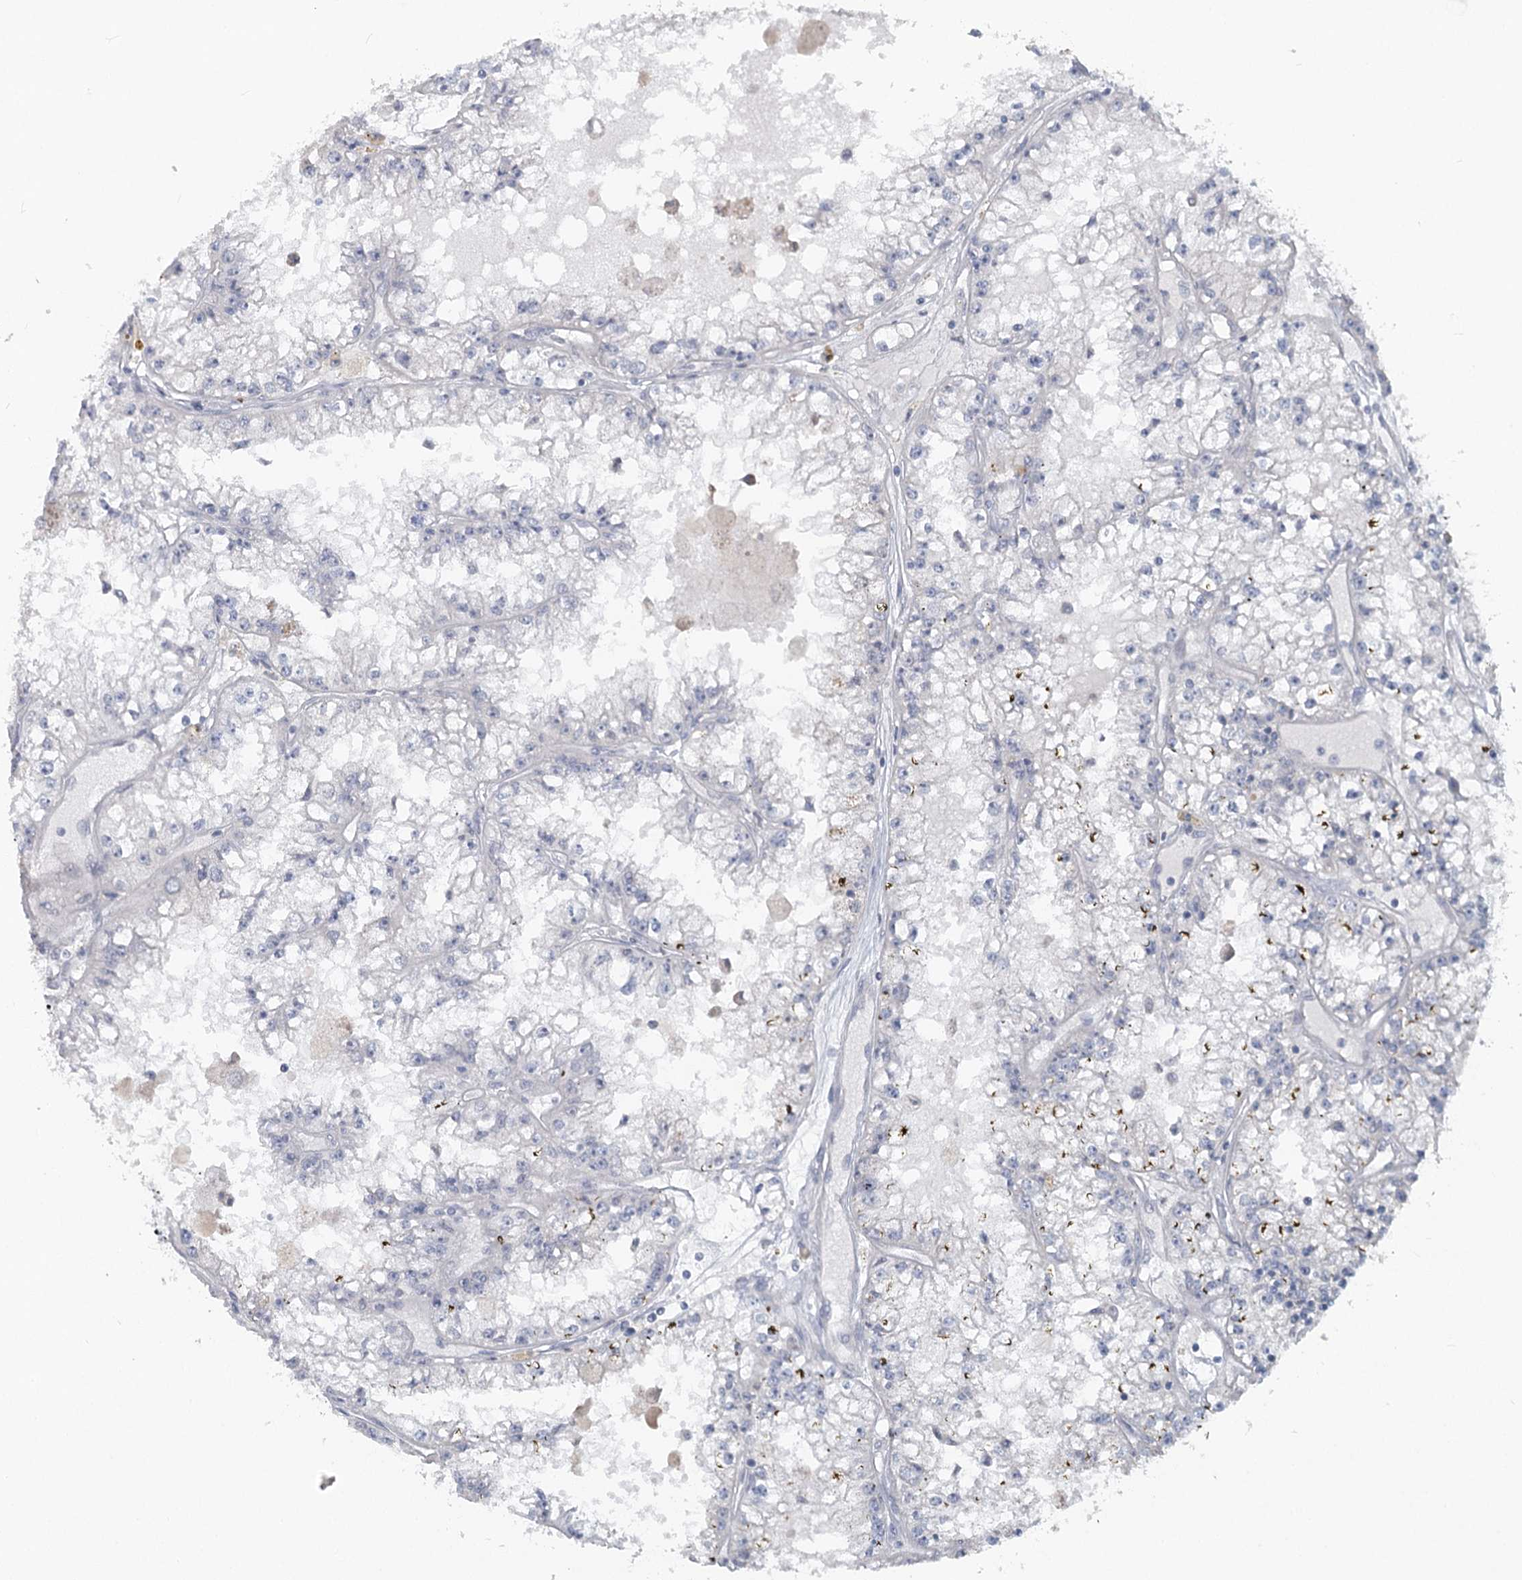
{"staining": {"intensity": "negative", "quantity": "none", "location": "none"}, "tissue": "renal cancer", "cell_type": "Tumor cells", "image_type": "cancer", "snomed": [{"axis": "morphology", "description": "Adenocarcinoma, NOS"}, {"axis": "topography", "description": "Kidney"}], "caption": "Adenocarcinoma (renal) was stained to show a protein in brown. There is no significant positivity in tumor cells. (Immunohistochemistry (ihc), brightfield microscopy, high magnification).", "gene": "SLC9A3", "patient": {"sex": "male", "age": 56}}